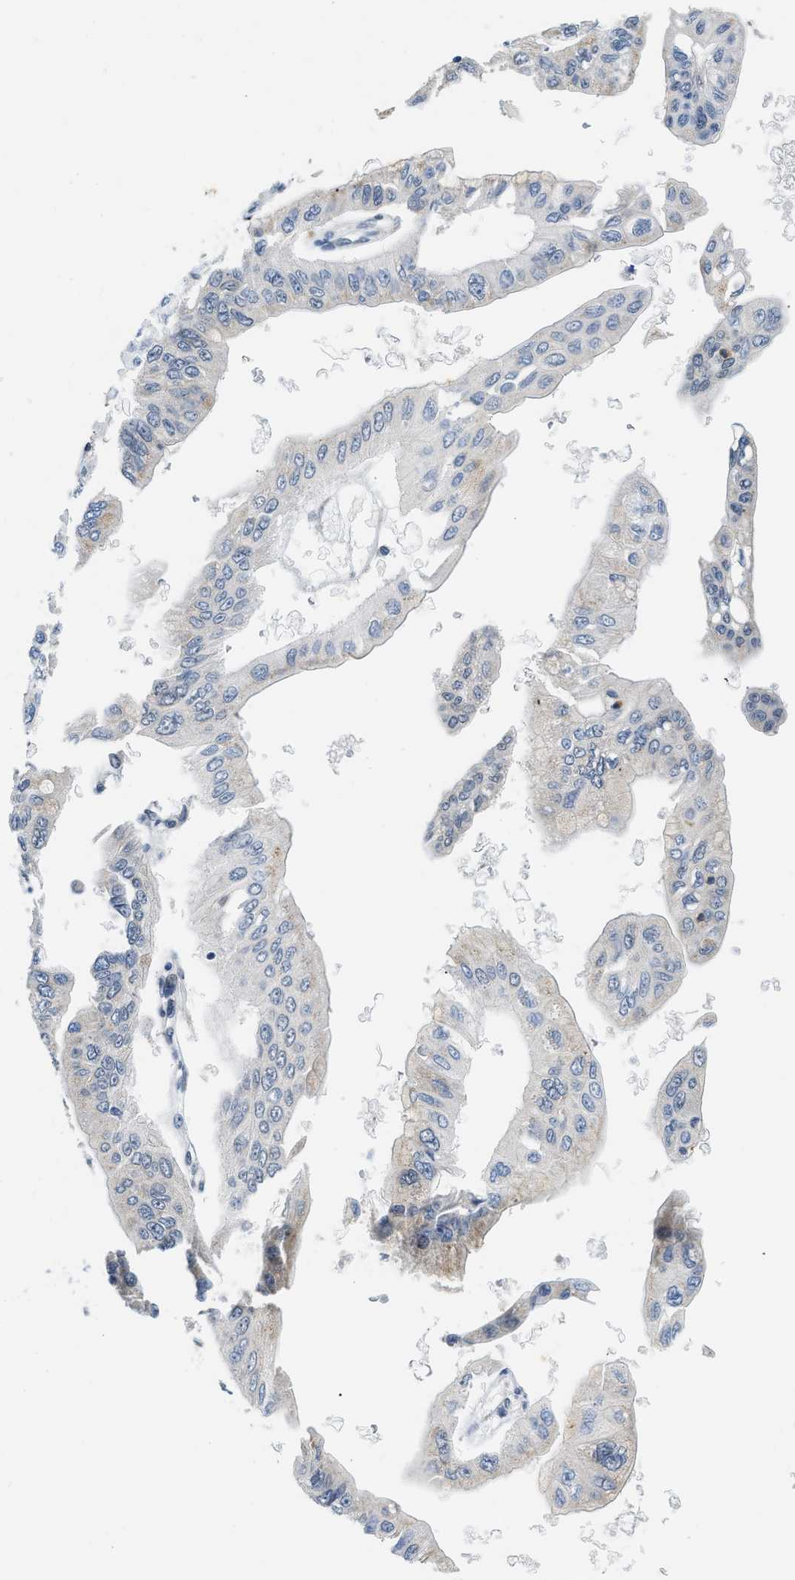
{"staining": {"intensity": "negative", "quantity": "none", "location": "none"}, "tissue": "pancreatic cancer", "cell_type": "Tumor cells", "image_type": "cancer", "snomed": [{"axis": "morphology", "description": "Adenocarcinoma, NOS"}, {"axis": "topography", "description": "Pancreas"}], "caption": "Protein analysis of pancreatic cancer (adenocarcinoma) shows no significant staining in tumor cells.", "gene": "SMAD4", "patient": {"sex": "female", "age": 77}}